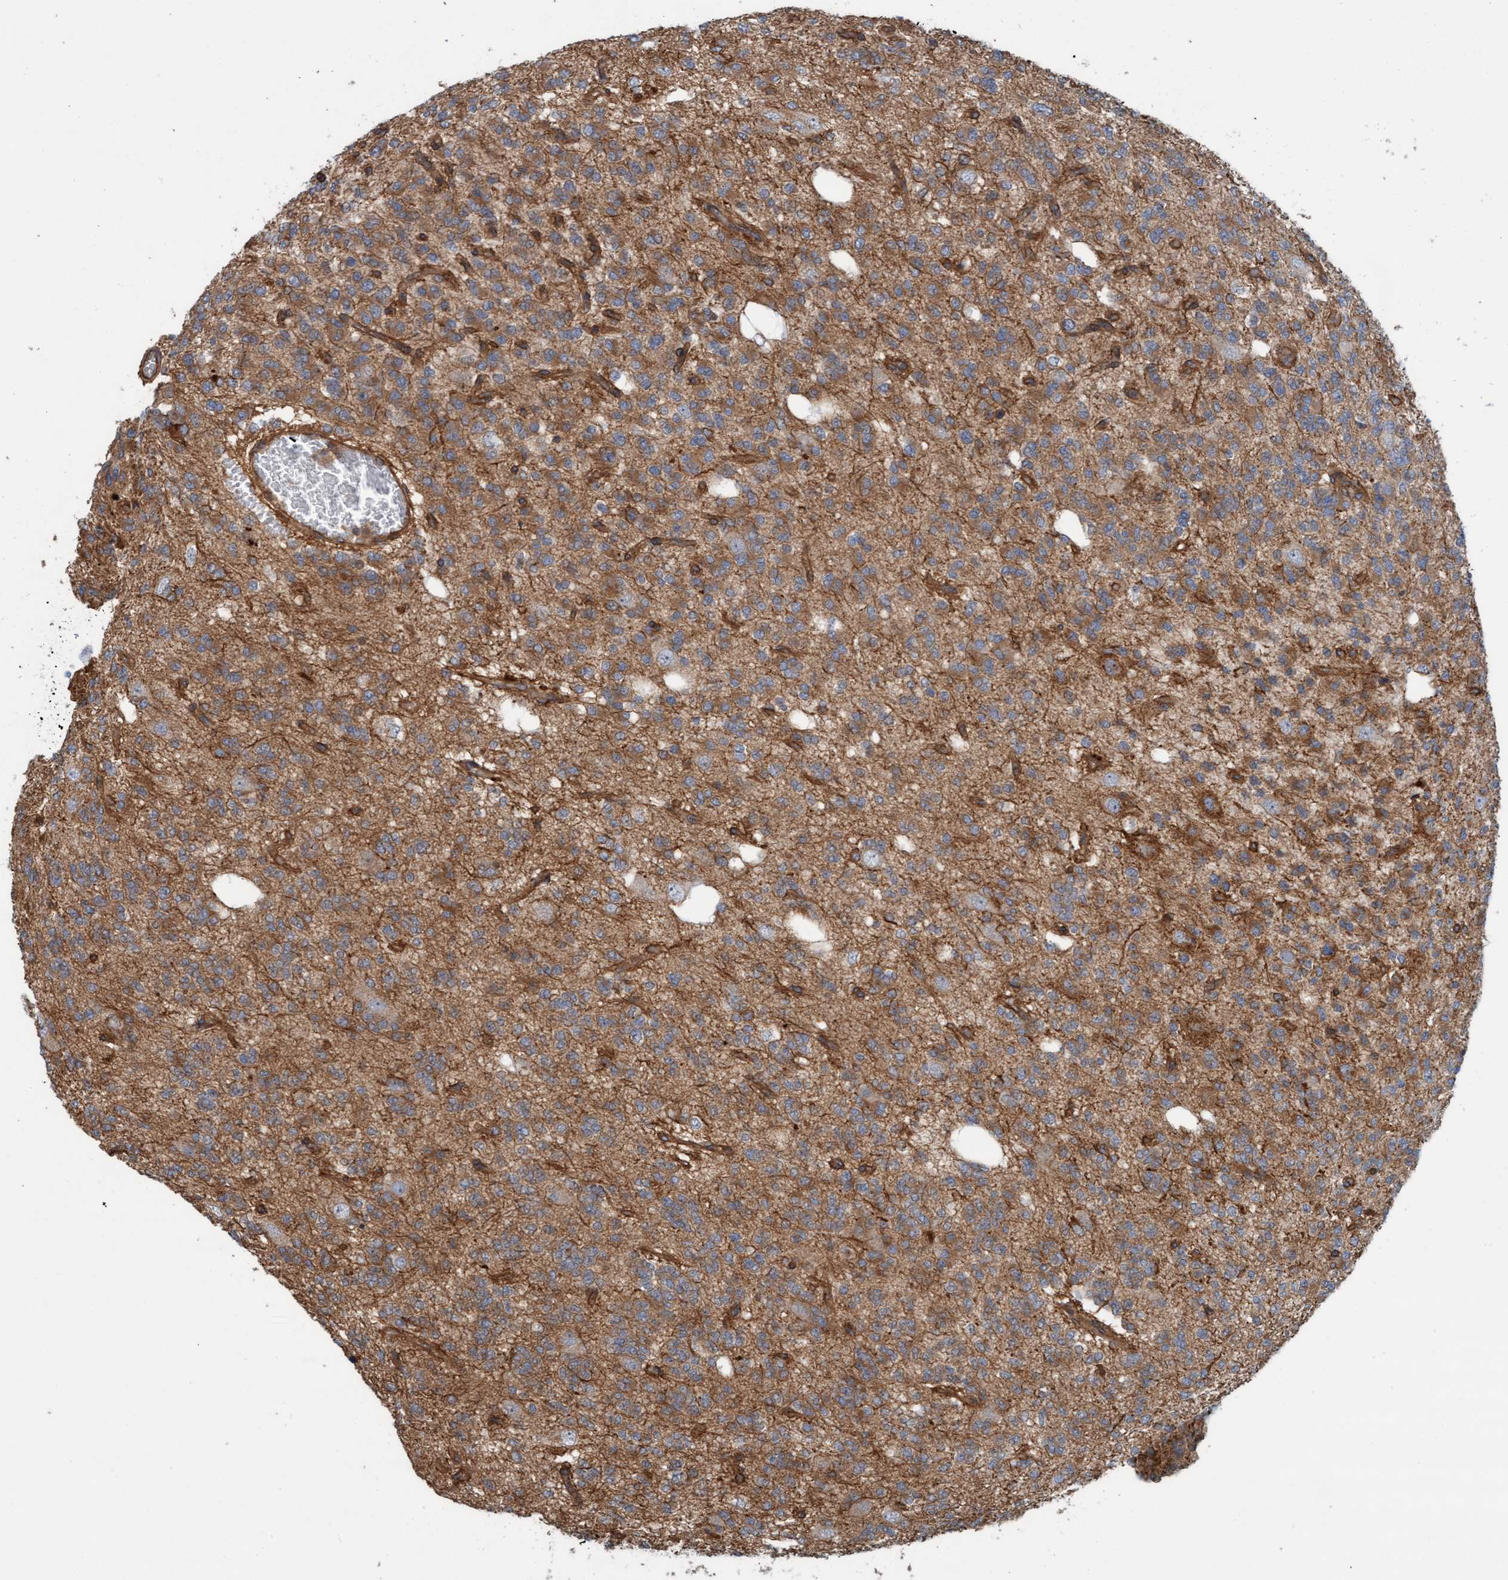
{"staining": {"intensity": "moderate", "quantity": ">75%", "location": "cytoplasmic/membranous"}, "tissue": "glioma", "cell_type": "Tumor cells", "image_type": "cancer", "snomed": [{"axis": "morphology", "description": "Glioma, malignant, Low grade"}, {"axis": "topography", "description": "Brain"}], "caption": "Brown immunohistochemical staining in human glioma demonstrates moderate cytoplasmic/membranous positivity in approximately >75% of tumor cells.", "gene": "ERAL1", "patient": {"sex": "male", "age": 38}}